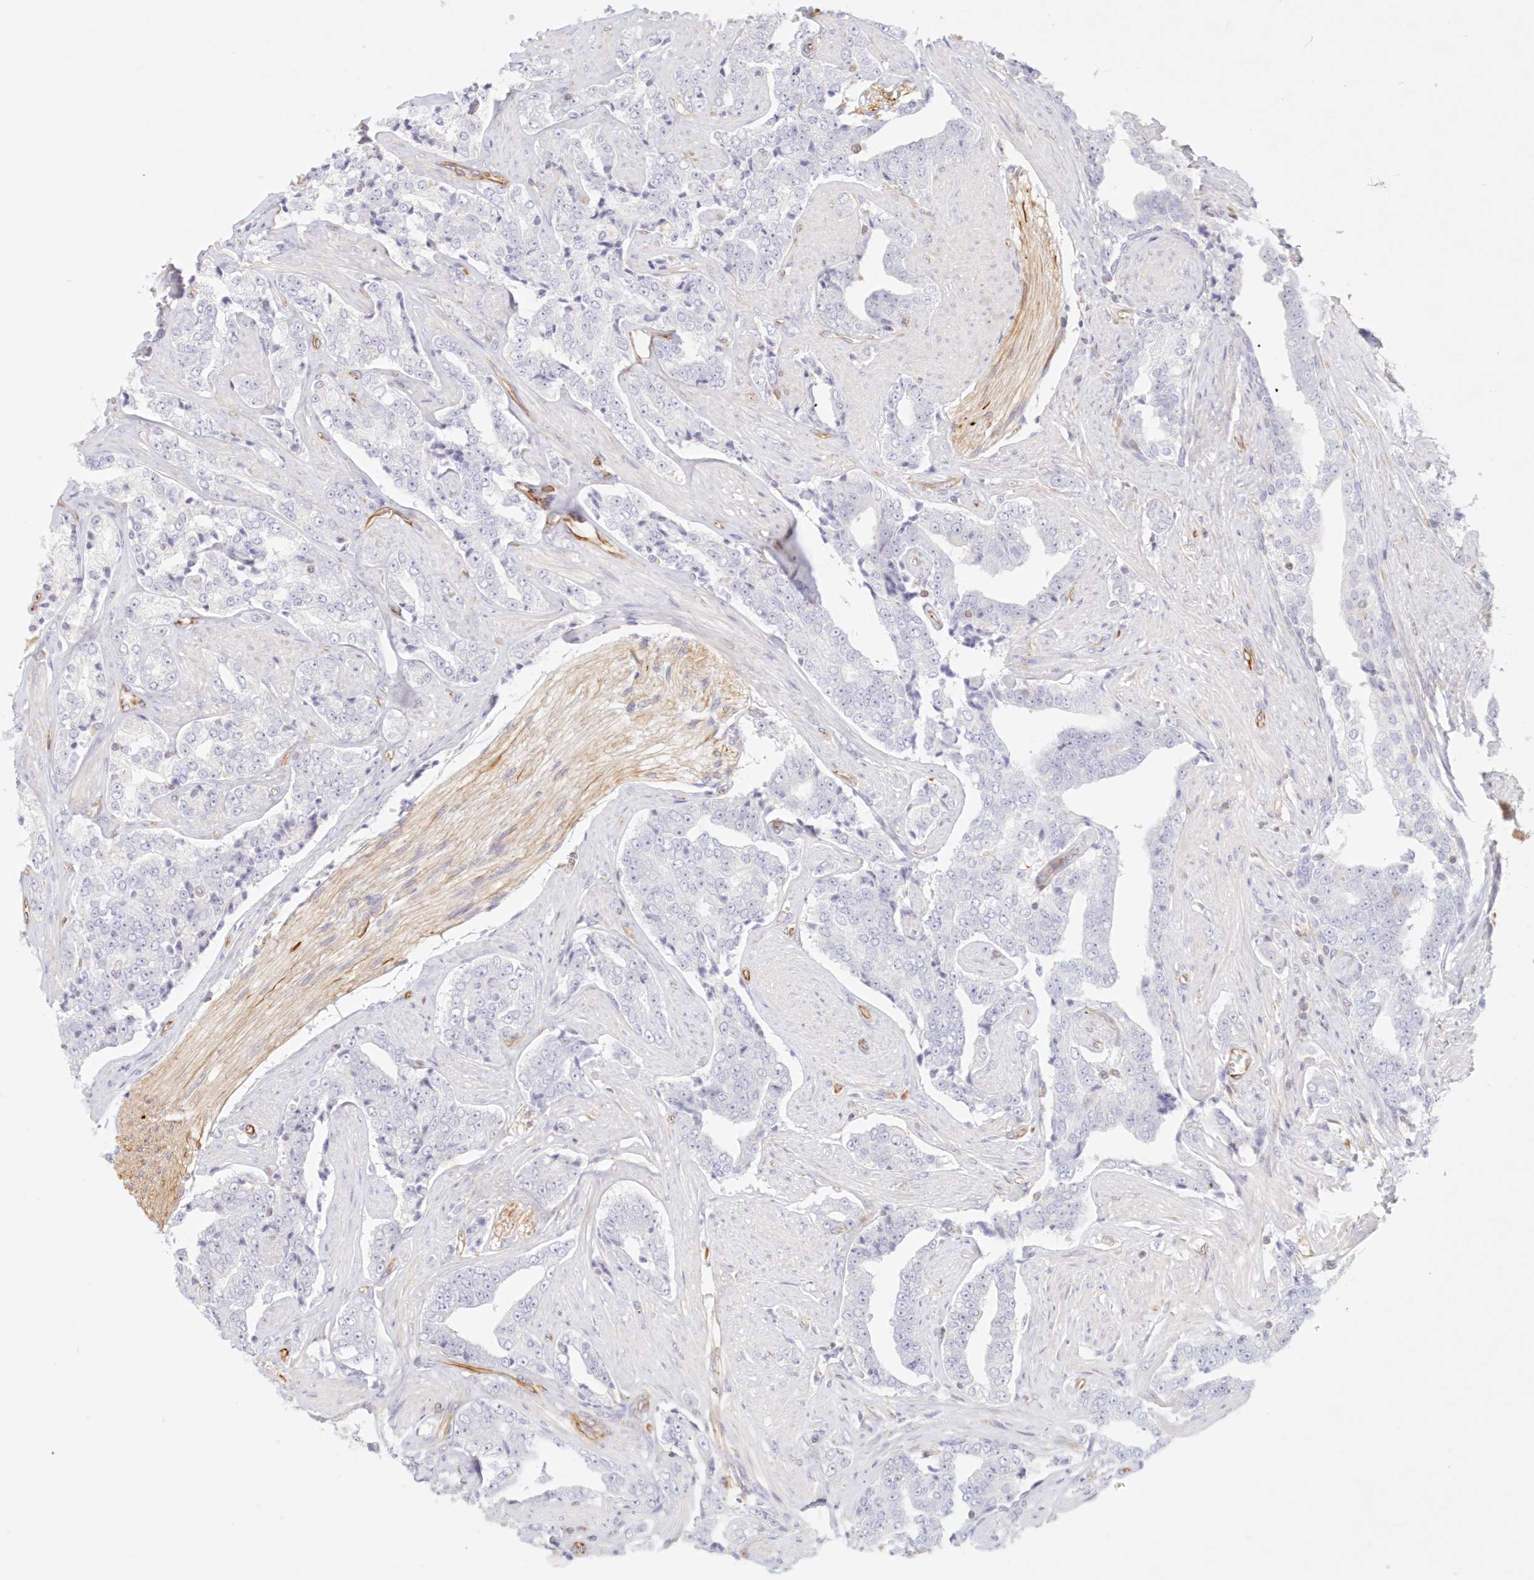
{"staining": {"intensity": "negative", "quantity": "none", "location": "none"}, "tissue": "prostate cancer", "cell_type": "Tumor cells", "image_type": "cancer", "snomed": [{"axis": "morphology", "description": "Adenocarcinoma, High grade"}, {"axis": "topography", "description": "Prostate"}], "caption": "IHC image of prostate cancer (adenocarcinoma (high-grade)) stained for a protein (brown), which displays no positivity in tumor cells. (Brightfield microscopy of DAB immunohistochemistry (IHC) at high magnification).", "gene": "DMRTB1", "patient": {"sex": "male", "age": 71}}